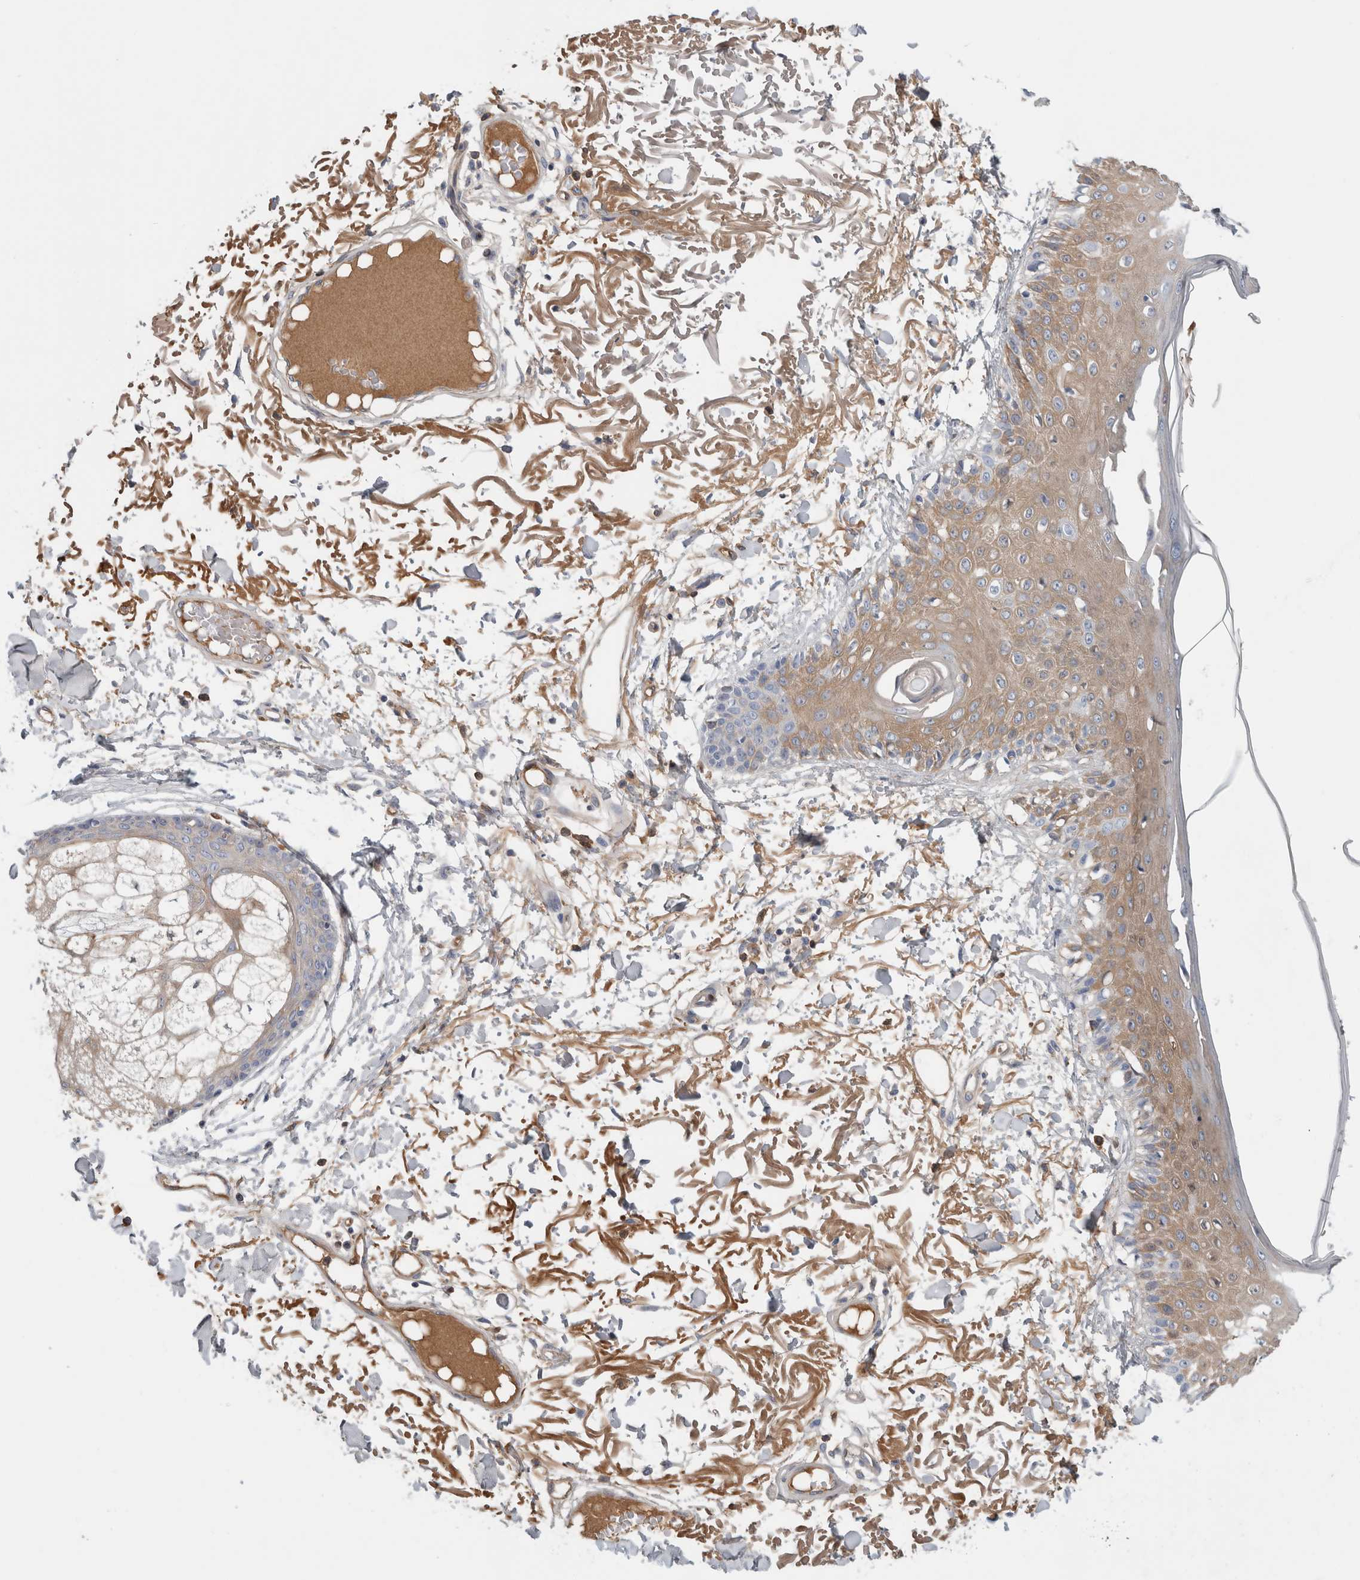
{"staining": {"intensity": "moderate", "quantity": ">75%", "location": "cytoplasmic/membranous"}, "tissue": "skin", "cell_type": "Fibroblasts", "image_type": "normal", "snomed": [{"axis": "morphology", "description": "Normal tissue, NOS"}, {"axis": "morphology", "description": "Squamous cell carcinoma, NOS"}, {"axis": "topography", "description": "Skin"}, {"axis": "topography", "description": "Peripheral nerve tissue"}], "caption": "Brown immunohistochemical staining in unremarkable skin shows moderate cytoplasmic/membranous positivity in approximately >75% of fibroblasts.", "gene": "CFI", "patient": {"sex": "male", "age": 83}}